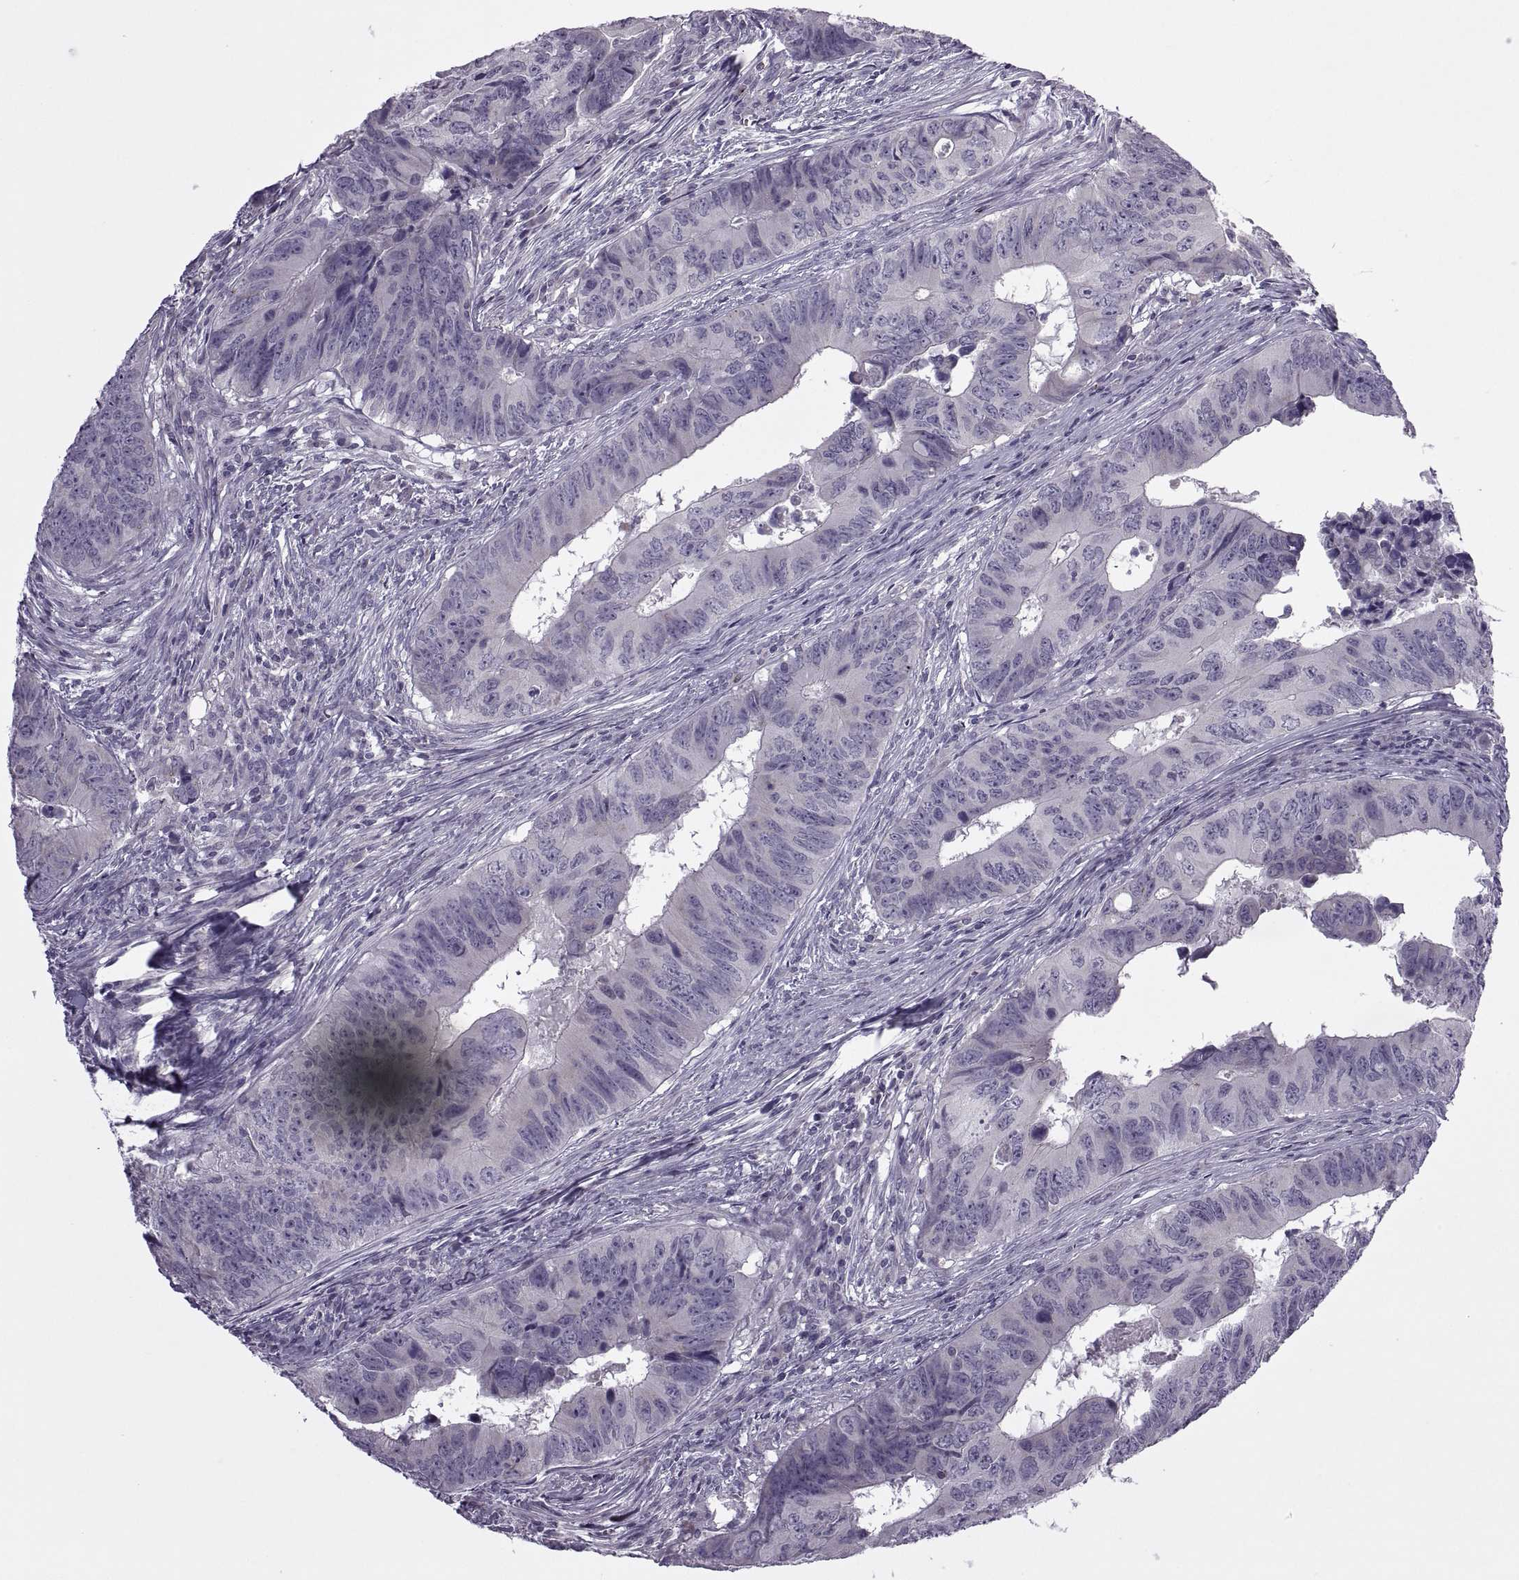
{"staining": {"intensity": "negative", "quantity": "none", "location": "none"}, "tissue": "colorectal cancer", "cell_type": "Tumor cells", "image_type": "cancer", "snomed": [{"axis": "morphology", "description": "Adenocarcinoma, NOS"}, {"axis": "topography", "description": "Colon"}], "caption": "Protein analysis of colorectal cancer reveals no significant staining in tumor cells. (DAB immunohistochemistry (IHC) with hematoxylin counter stain).", "gene": "RIPK4", "patient": {"sex": "female", "age": 82}}